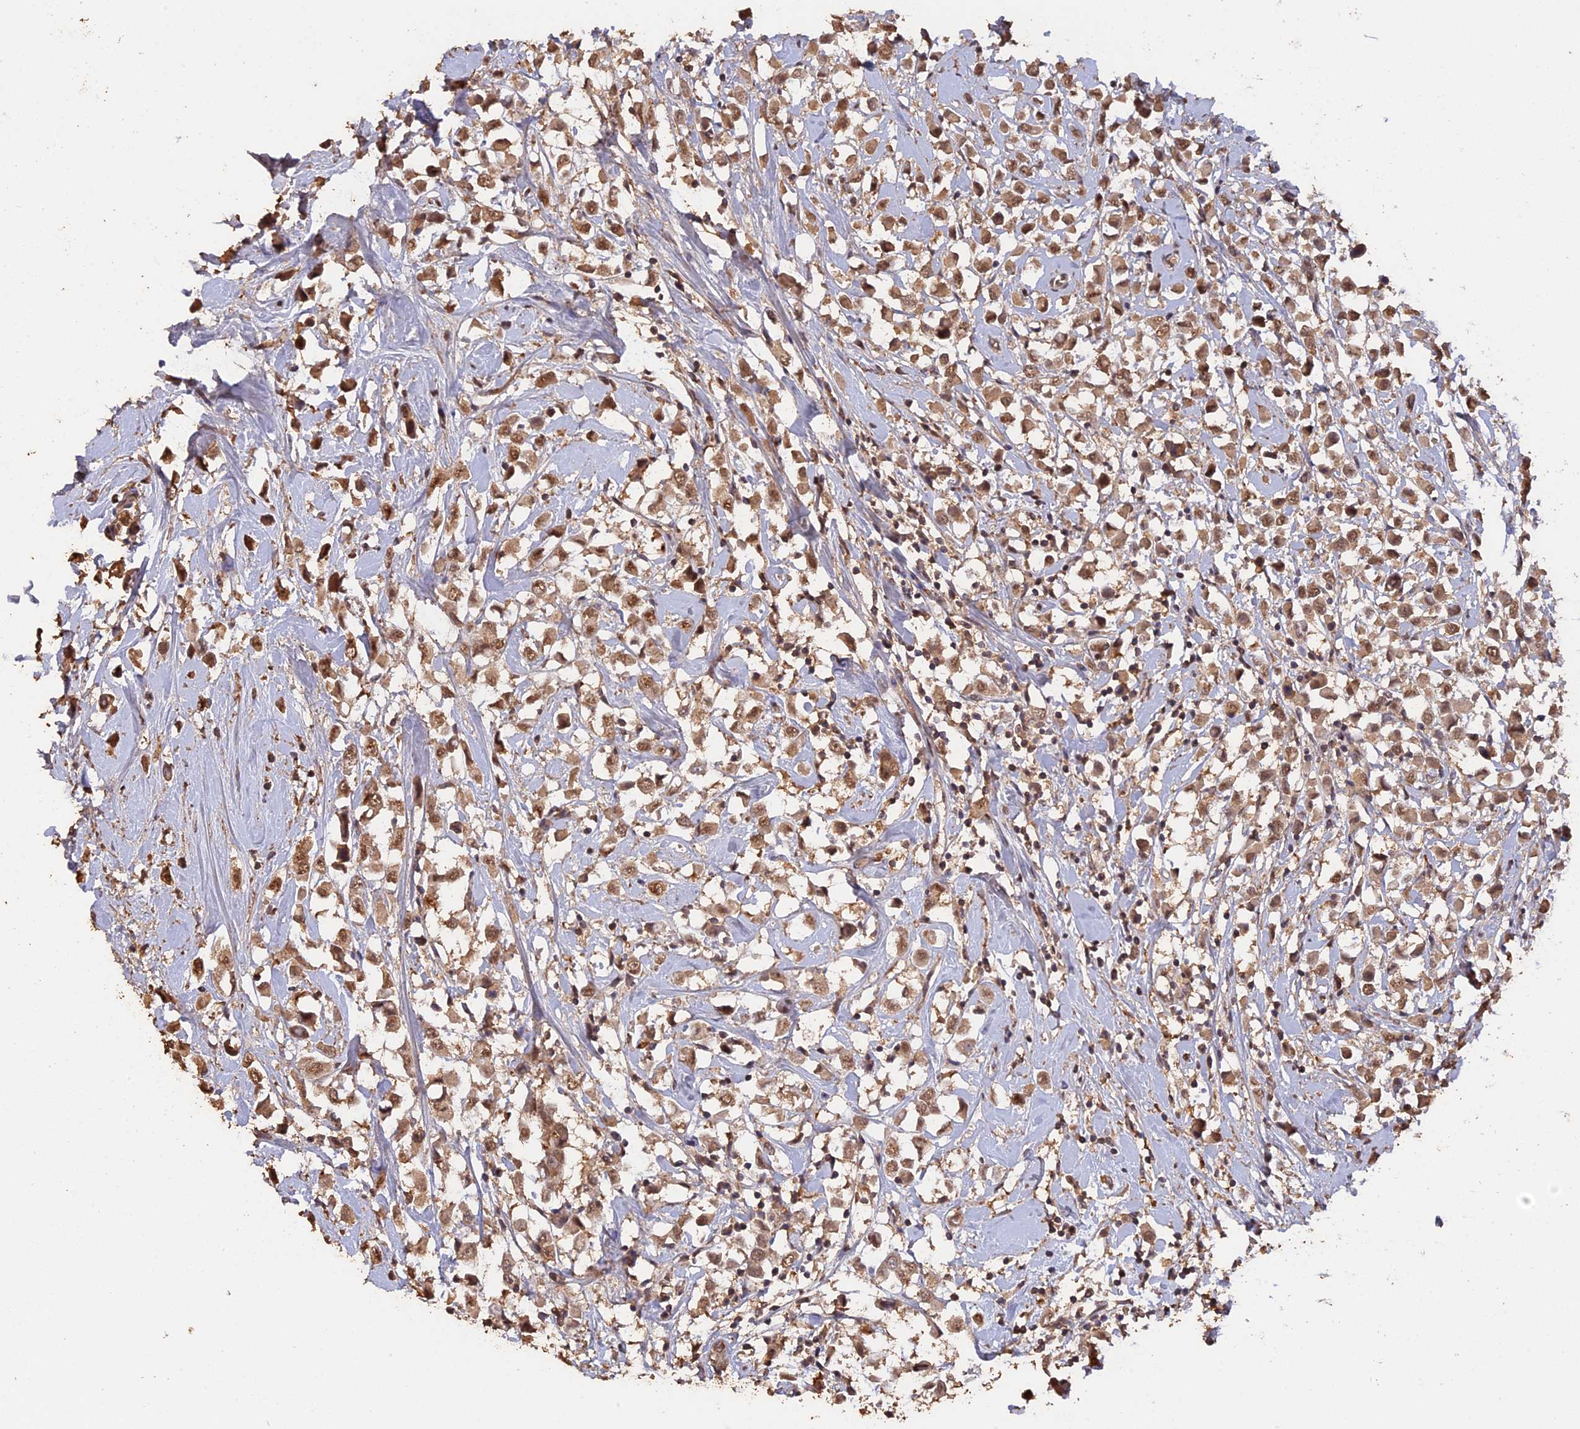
{"staining": {"intensity": "moderate", "quantity": ">75%", "location": "cytoplasmic/membranous,nuclear"}, "tissue": "breast cancer", "cell_type": "Tumor cells", "image_type": "cancer", "snomed": [{"axis": "morphology", "description": "Duct carcinoma"}, {"axis": "topography", "description": "Breast"}], "caption": "Invasive ductal carcinoma (breast) was stained to show a protein in brown. There is medium levels of moderate cytoplasmic/membranous and nuclear positivity in about >75% of tumor cells.", "gene": "PSMC6", "patient": {"sex": "female", "age": 61}}